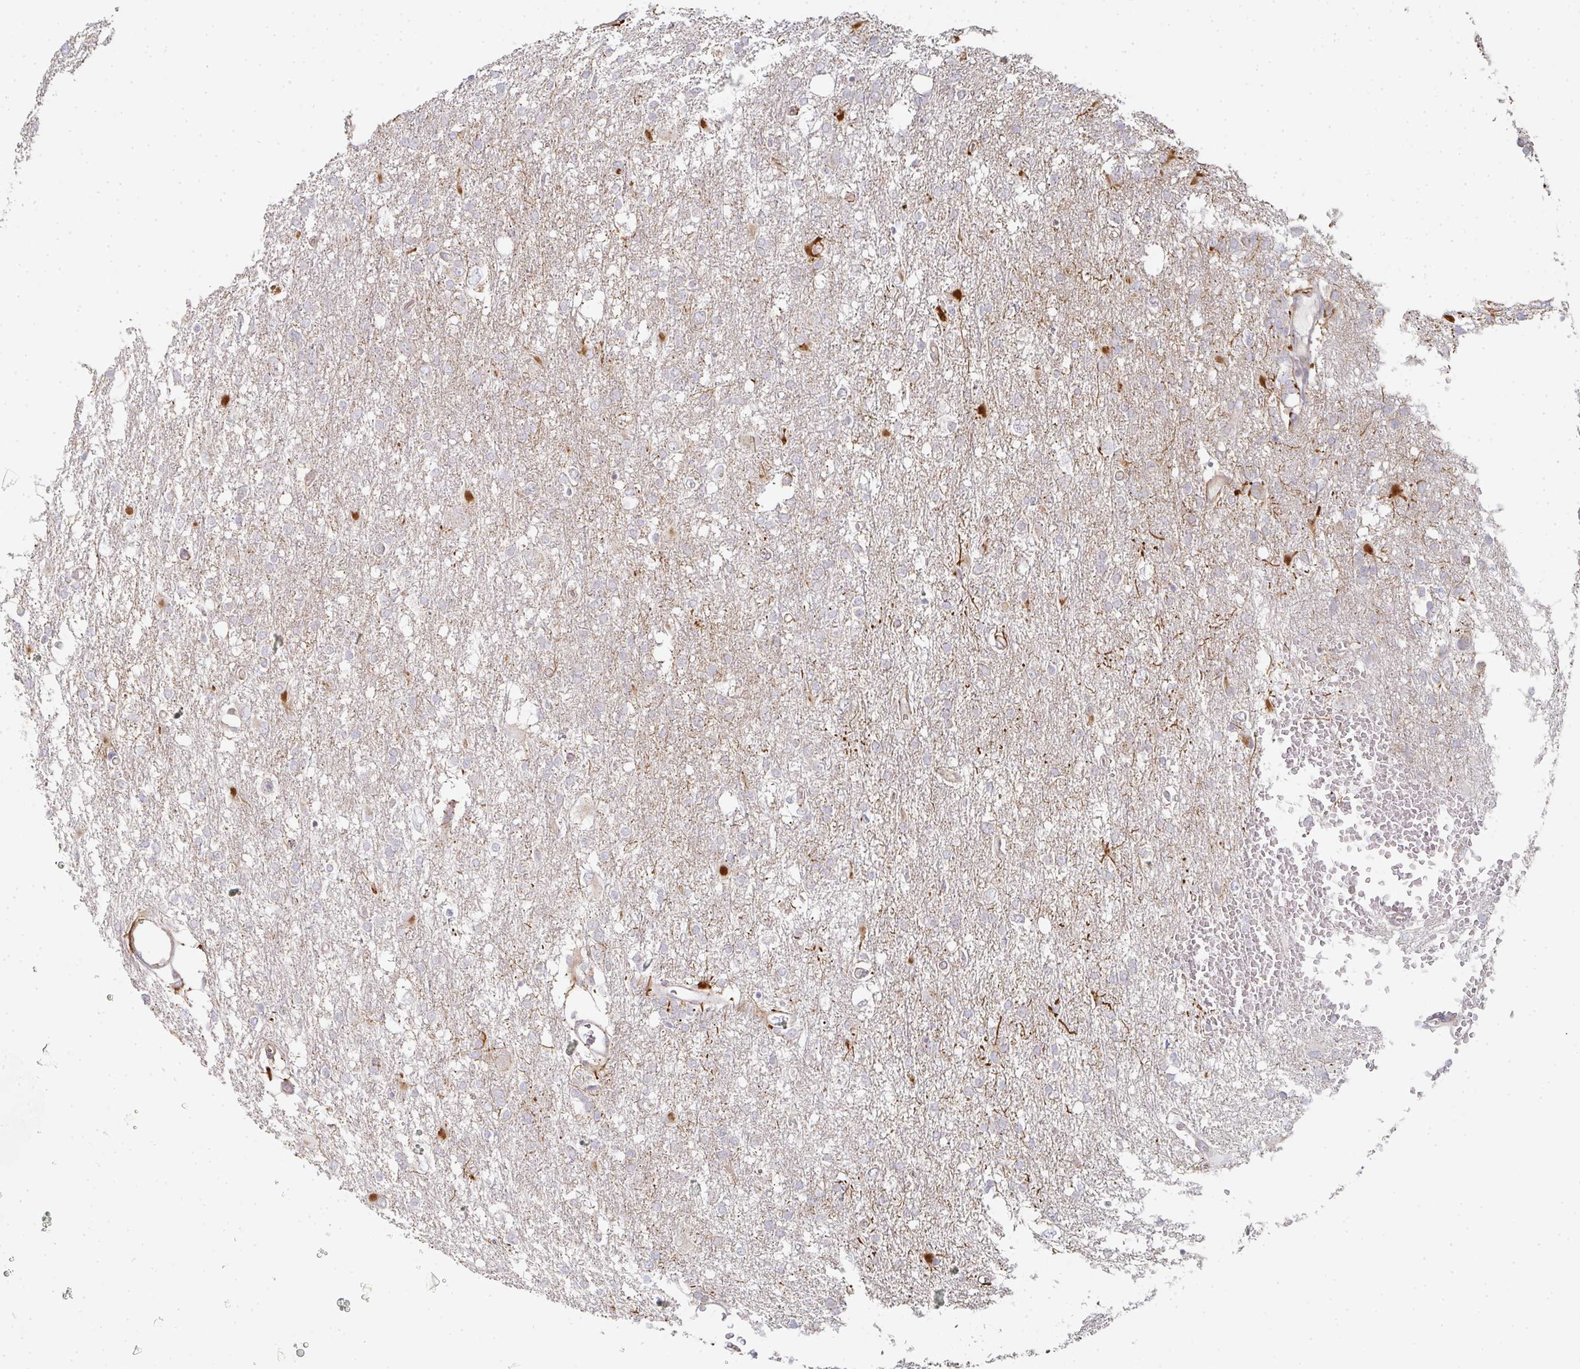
{"staining": {"intensity": "negative", "quantity": "none", "location": "none"}, "tissue": "glioma", "cell_type": "Tumor cells", "image_type": "cancer", "snomed": [{"axis": "morphology", "description": "Glioma, malignant, High grade"}, {"axis": "topography", "description": "Brain"}], "caption": "The histopathology image exhibits no significant staining in tumor cells of high-grade glioma (malignant).", "gene": "ZNF526", "patient": {"sex": "male", "age": 61}}